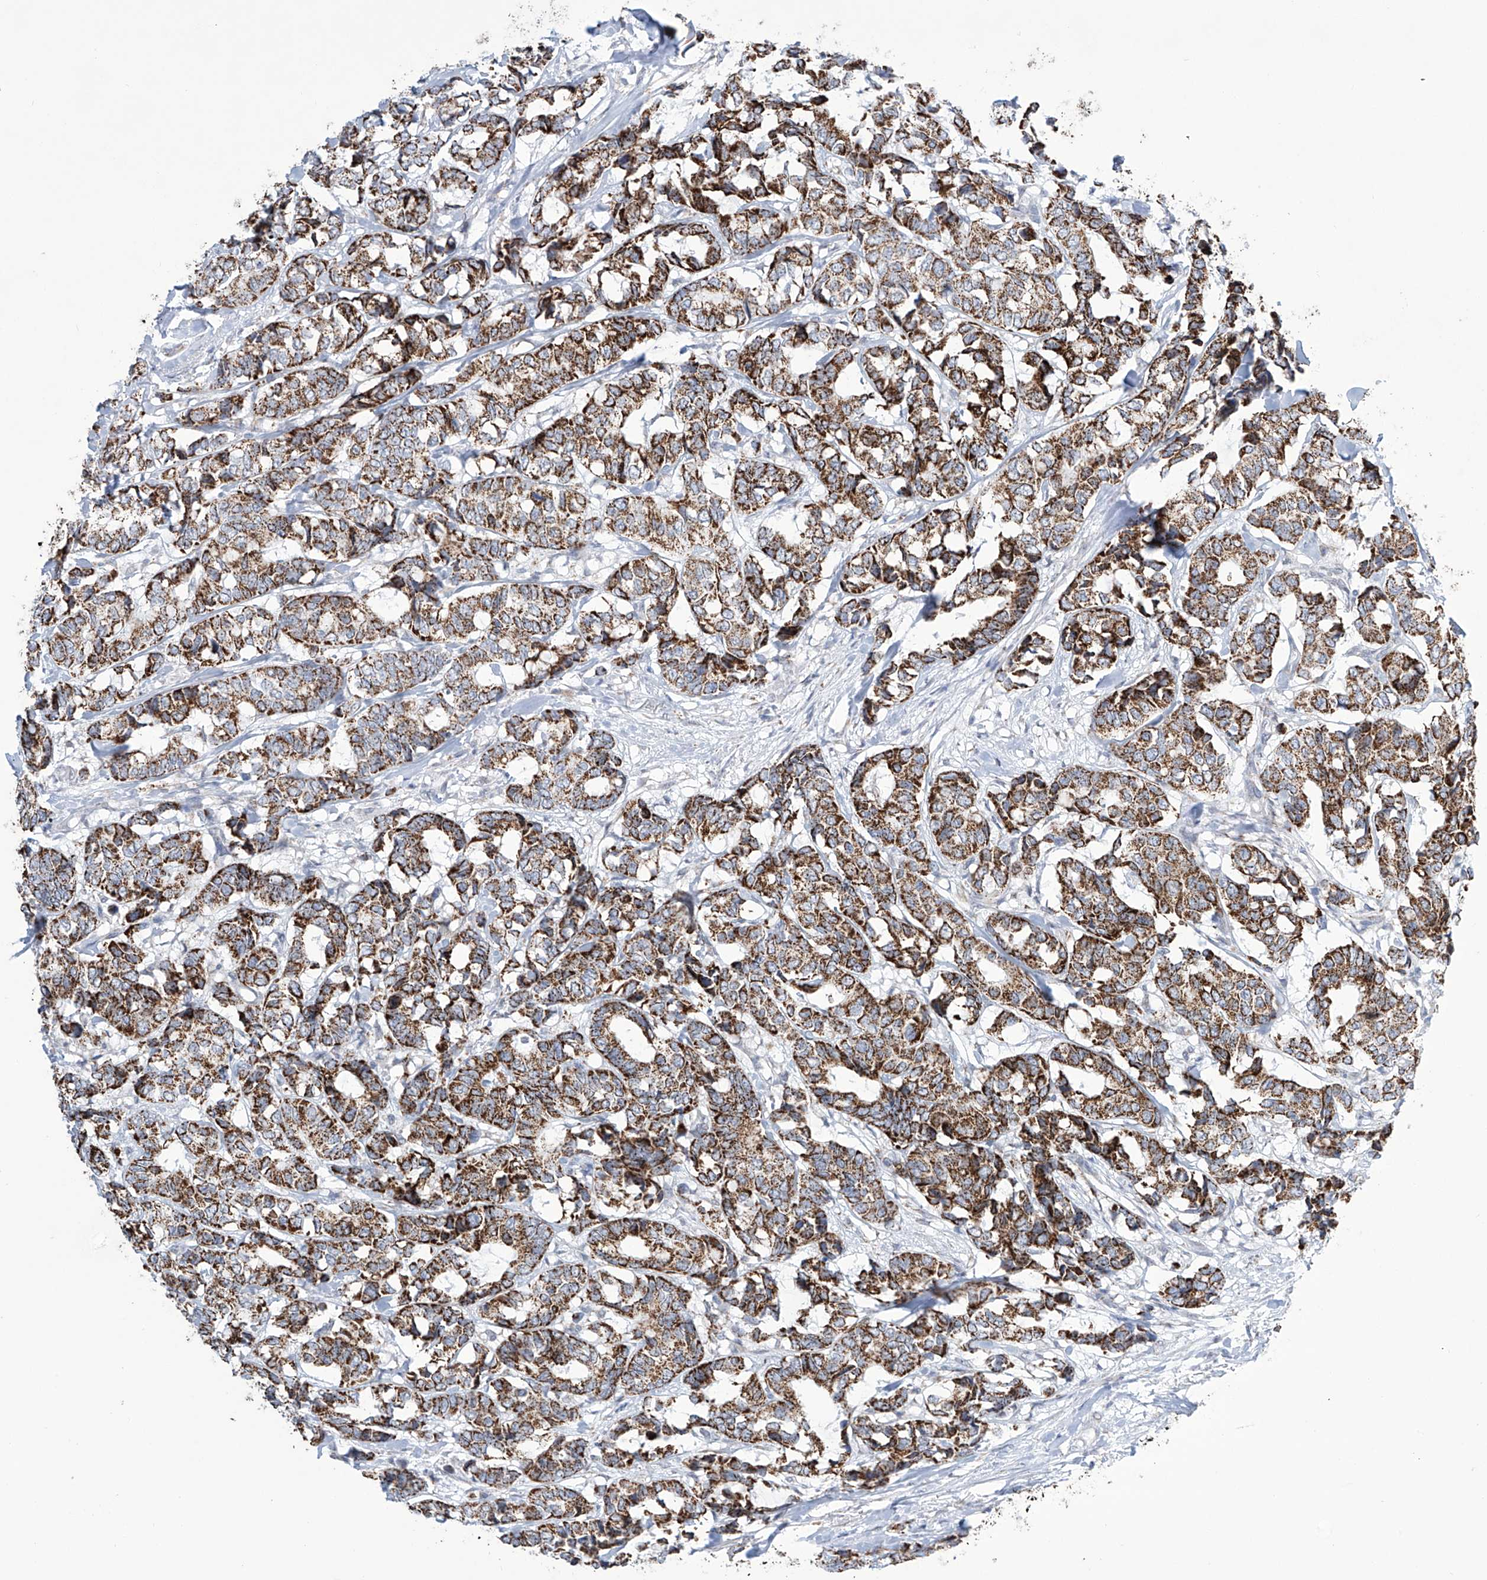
{"staining": {"intensity": "strong", "quantity": ">75%", "location": "cytoplasmic/membranous"}, "tissue": "breast cancer", "cell_type": "Tumor cells", "image_type": "cancer", "snomed": [{"axis": "morphology", "description": "Duct carcinoma"}, {"axis": "topography", "description": "Breast"}], "caption": "Immunohistochemical staining of human breast intraductal carcinoma shows strong cytoplasmic/membranous protein expression in about >75% of tumor cells.", "gene": "ALDH6A1", "patient": {"sex": "female", "age": 87}}